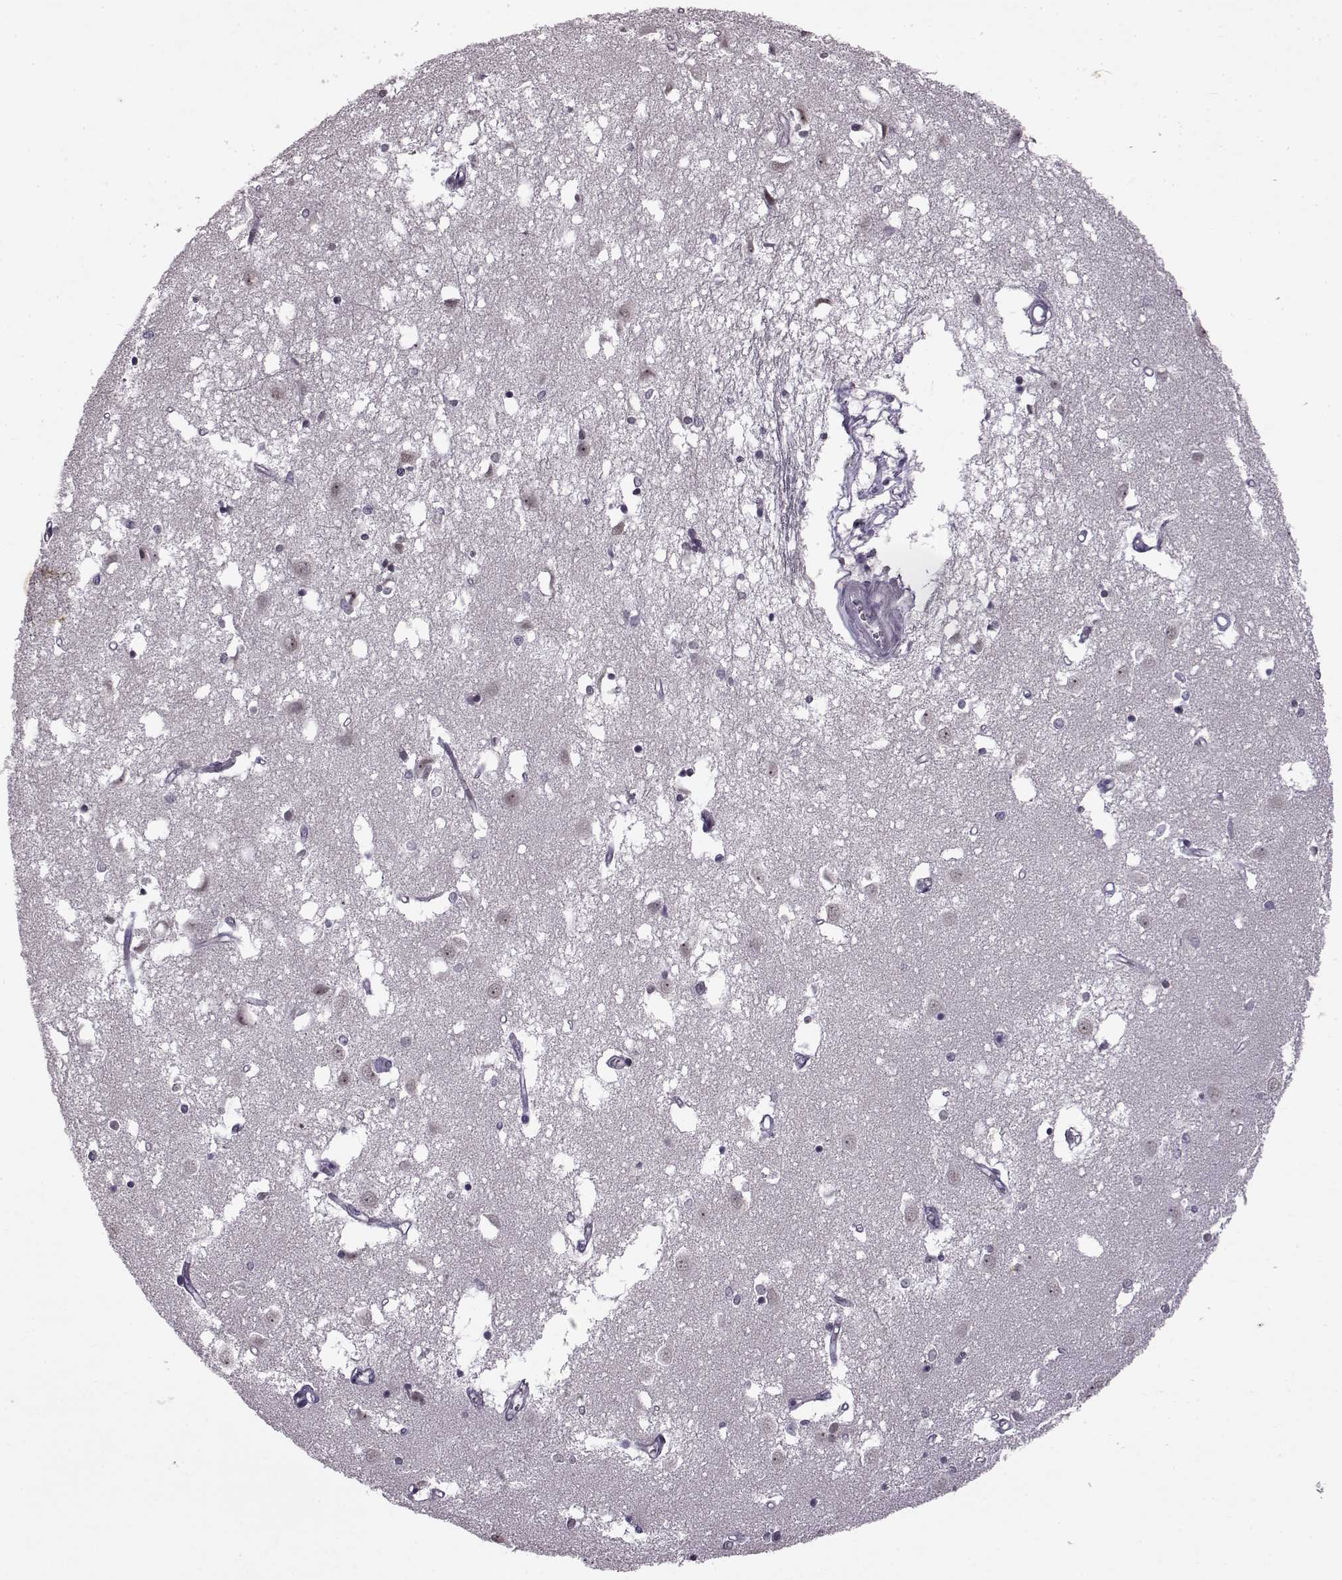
{"staining": {"intensity": "negative", "quantity": "none", "location": "none"}, "tissue": "caudate", "cell_type": "Glial cells", "image_type": "normal", "snomed": [{"axis": "morphology", "description": "Normal tissue, NOS"}, {"axis": "topography", "description": "Lateral ventricle wall"}], "caption": "IHC of normal caudate shows no staining in glial cells. The staining is performed using DAB brown chromogen with nuclei counter-stained in using hematoxylin.", "gene": "SLC28A2", "patient": {"sex": "male", "age": 54}}